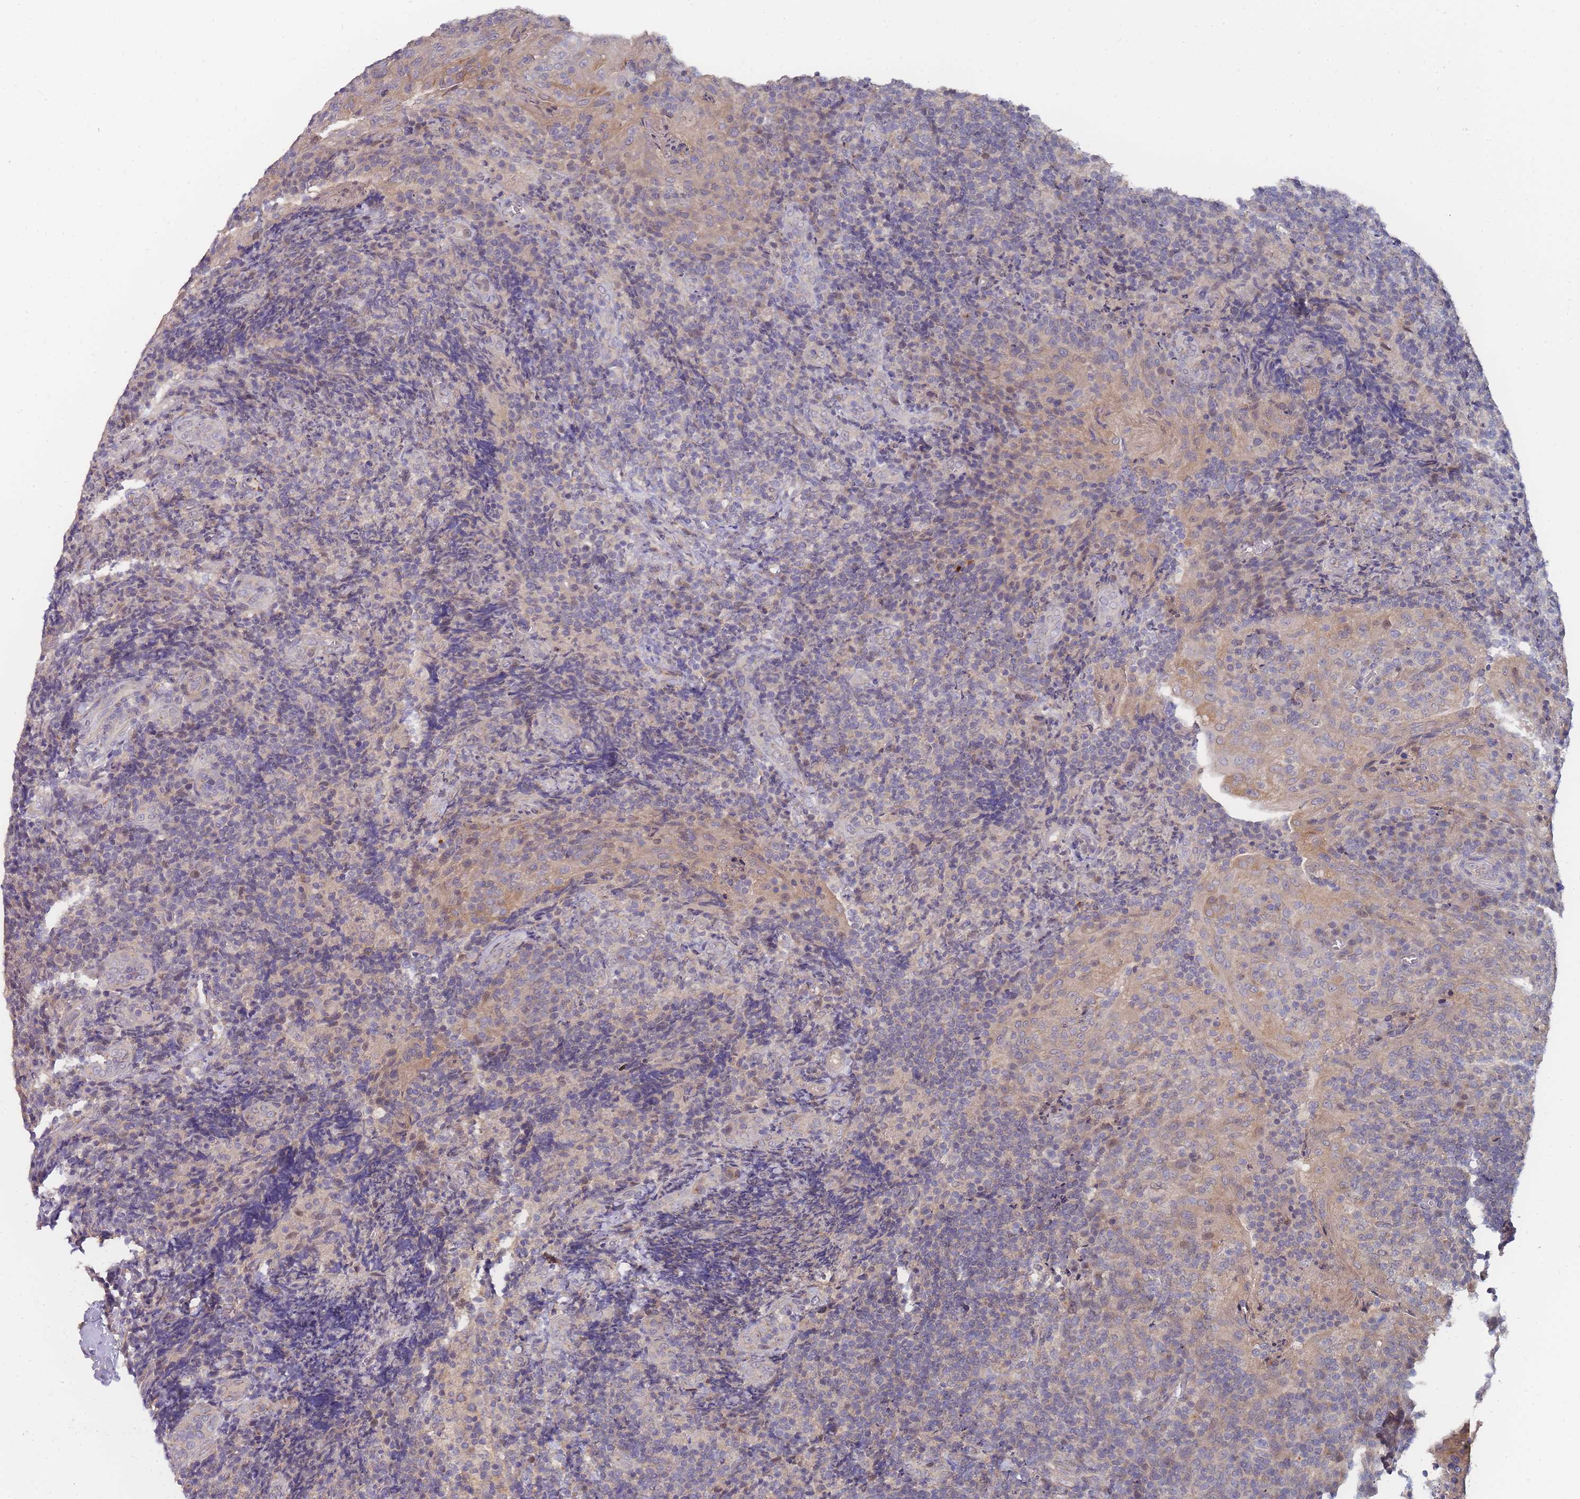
{"staining": {"intensity": "weak", "quantity": "25%-75%", "location": "cytoplasmic/membranous"}, "tissue": "tonsil", "cell_type": "Germinal center cells", "image_type": "normal", "snomed": [{"axis": "morphology", "description": "Normal tissue, NOS"}, {"axis": "topography", "description": "Tonsil"}], "caption": "Immunohistochemical staining of normal human tonsil demonstrates low levels of weak cytoplasmic/membranous staining in about 25%-75% of germinal center cells. (Brightfield microscopy of DAB IHC at high magnification).", "gene": "SLC35F5", "patient": {"sex": "male", "age": 17}}